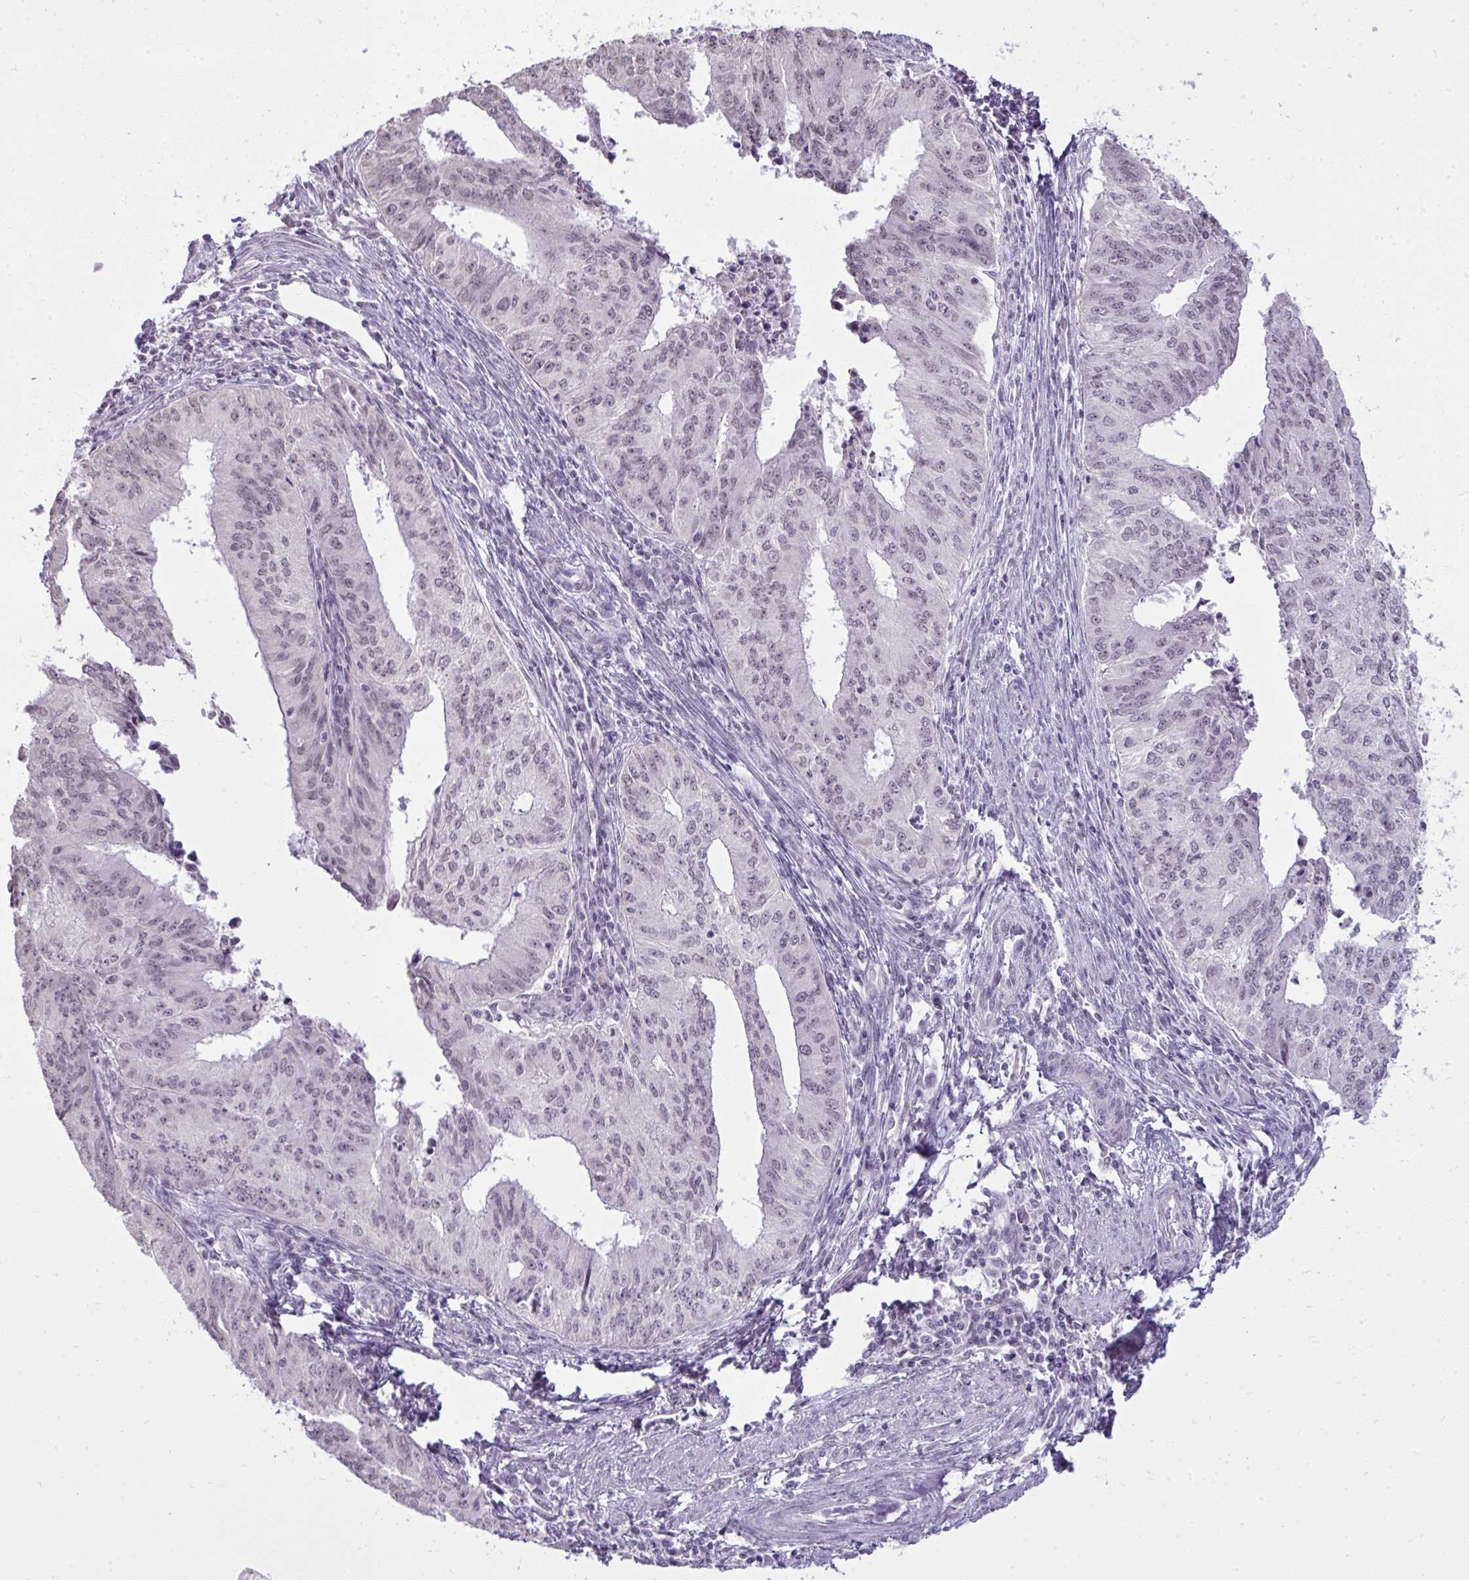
{"staining": {"intensity": "negative", "quantity": "none", "location": "none"}, "tissue": "endometrial cancer", "cell_type": "Tumor cells", "image_type": "cancer", "snomed": [{"axis": "morphology", "description": "Adenocarcinoma, NOS"}, {"axis": "topography", "description": "Endometrium"}], "caption": "The photomicrograph demonstrates no significant staining in tumor cells of adenocarcinoma (endometrial).", "gene": "NPPA", "patient": {"sex": "female", "age": 50}}